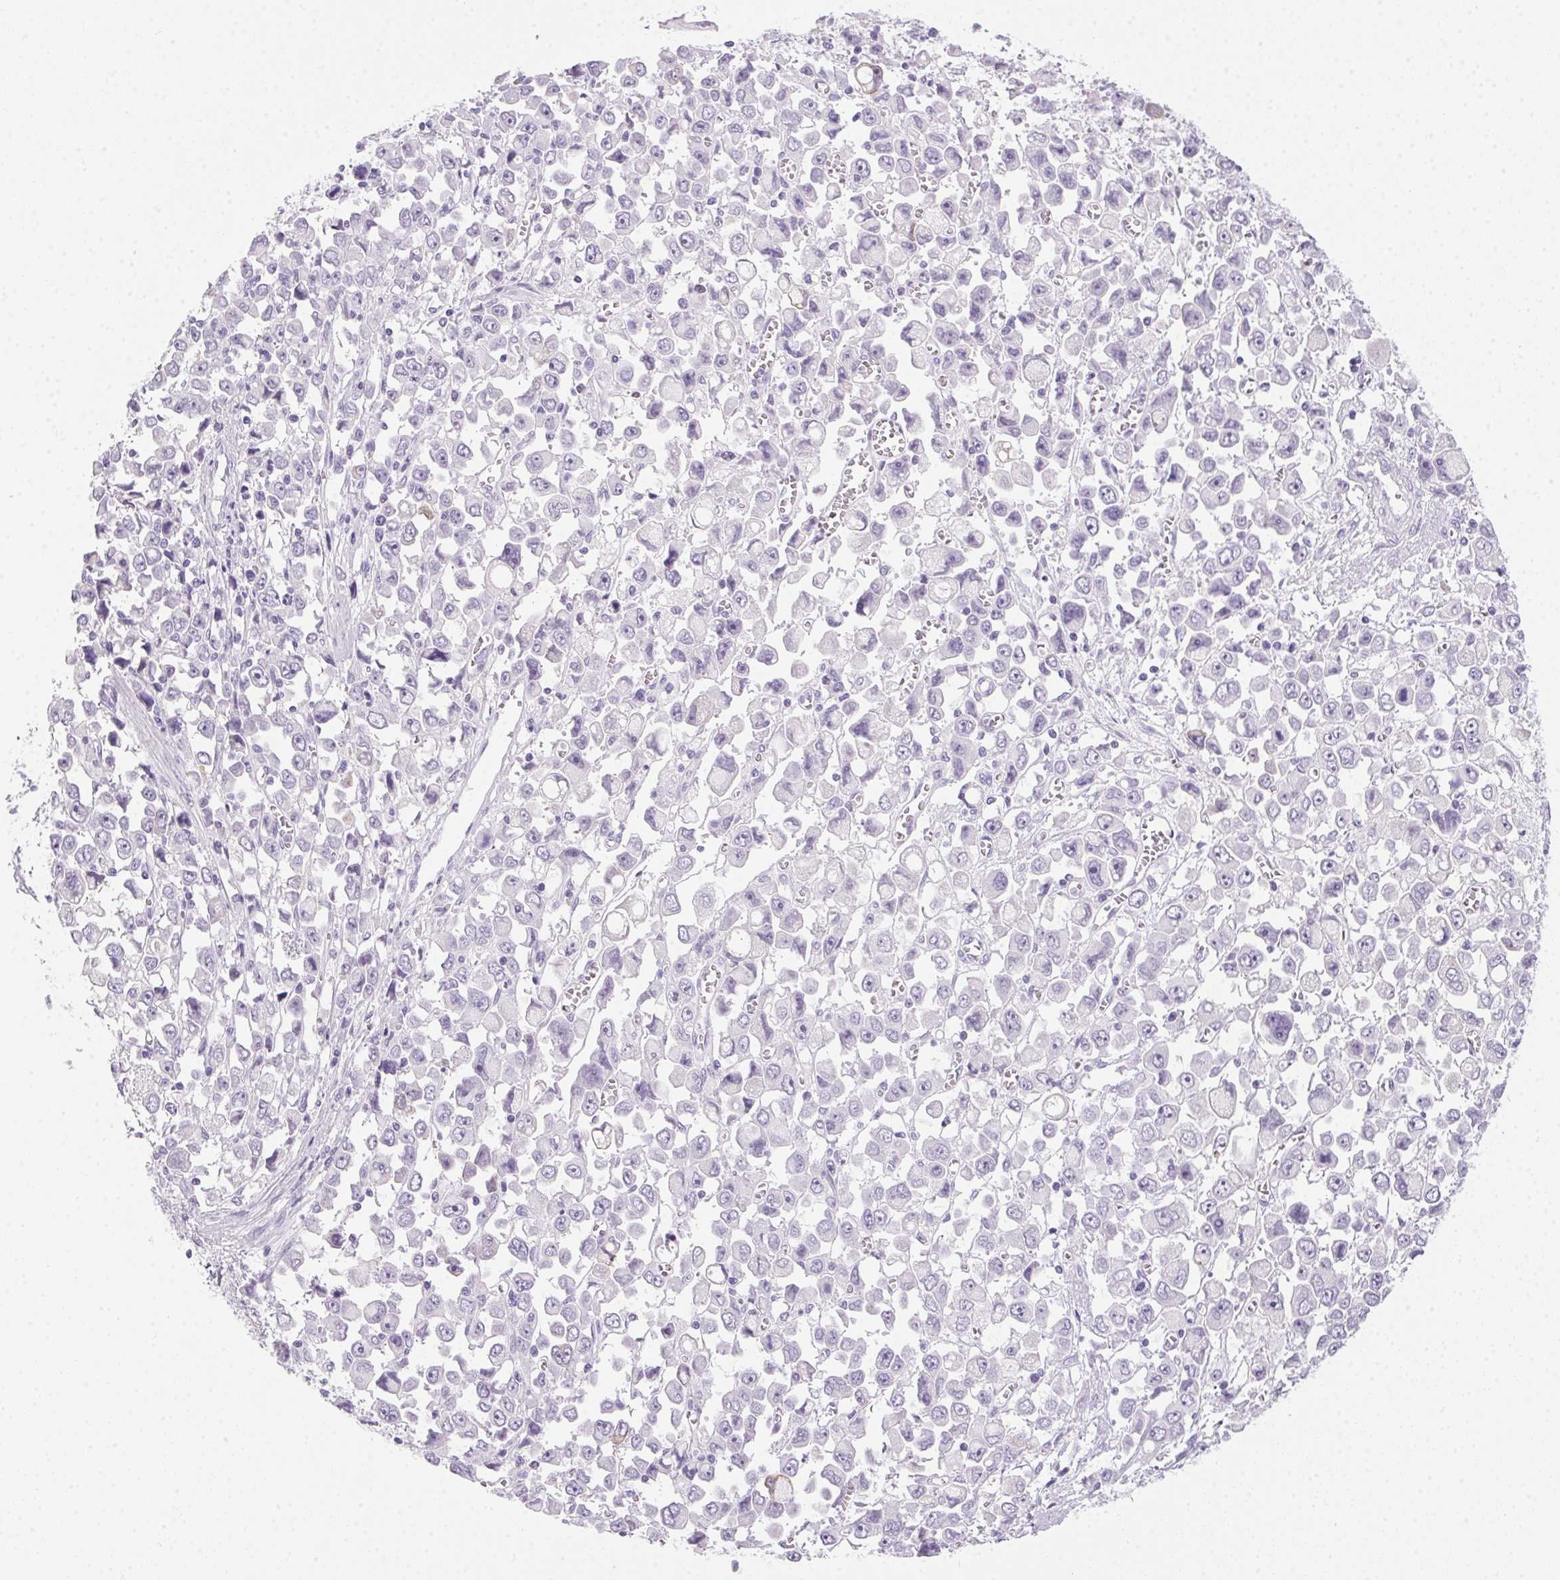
{"staining": {"intensity": "negative", "quantity": "none", "location": "none"}, "tissue": "stomach cancer", "cell_type": "Tumor cells", "image_type": "cancer", "snomed": [{"axis": "morphology", "description": "Adenocarcinoma, NOS"}, {"axis": "topography", "description": "Stomach, upper"}], "caption": "This is an immunohistochemistry (IHC) image of human stomach cancer (adenocarcinoma). There is no expression in tumor cells.", "gene": "POPDC2", "patient": {"sex": "male", "age": 70}}